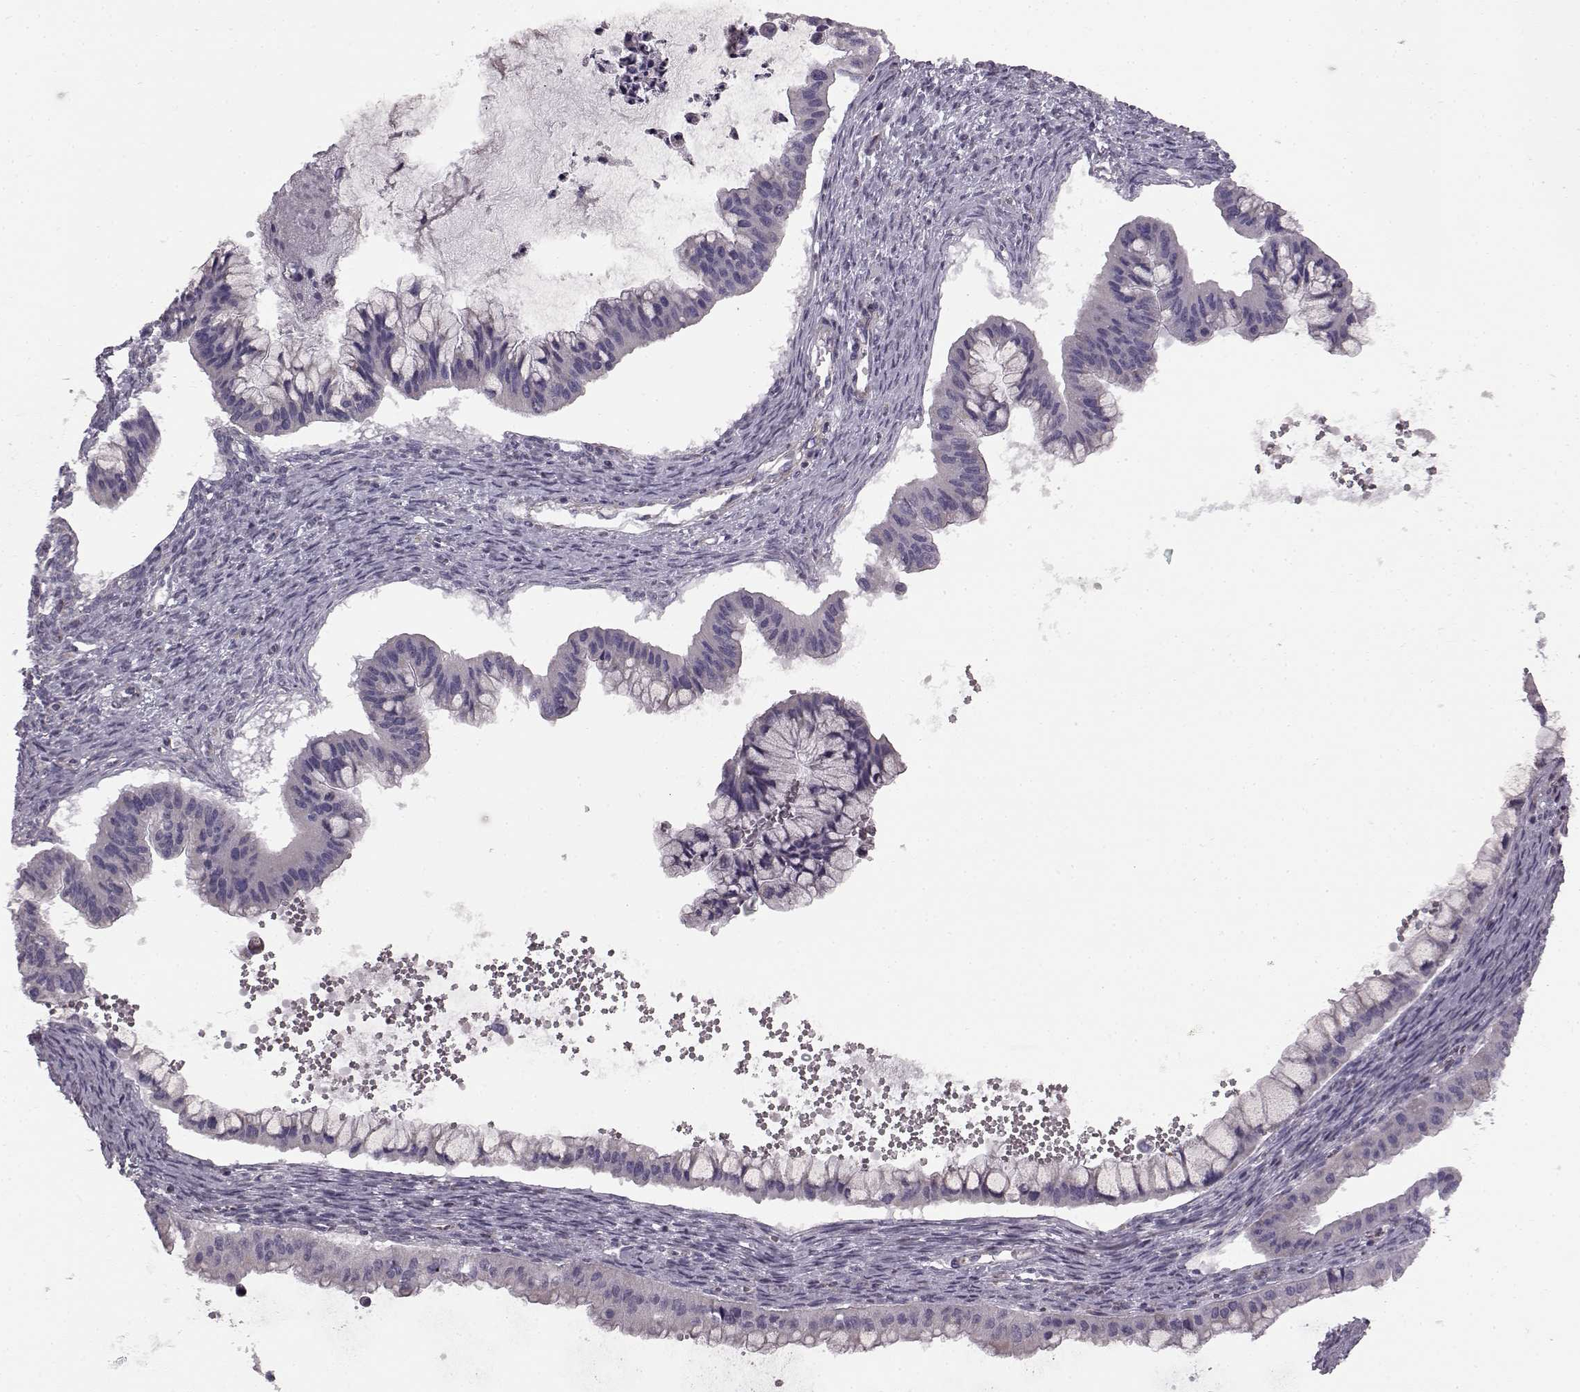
{"staining": {"intensity": "negative", "quantity": "none", "location": "none"}, "tissue": "ovarian cancer", "cell_type": "Tumor cells", "image_type": "cancer", "snomed": [{"axis": "morphology", "description": "Cystadenocarcinoma, mucinous, NOS"}, {"axis": "topography", "description": "Ovary"}], "caption": "Tumor cells are negative for protein expression in human ovarian cancer.", "gene": "FAM8A1", "patient": {"sex": "female", "age": 72}}